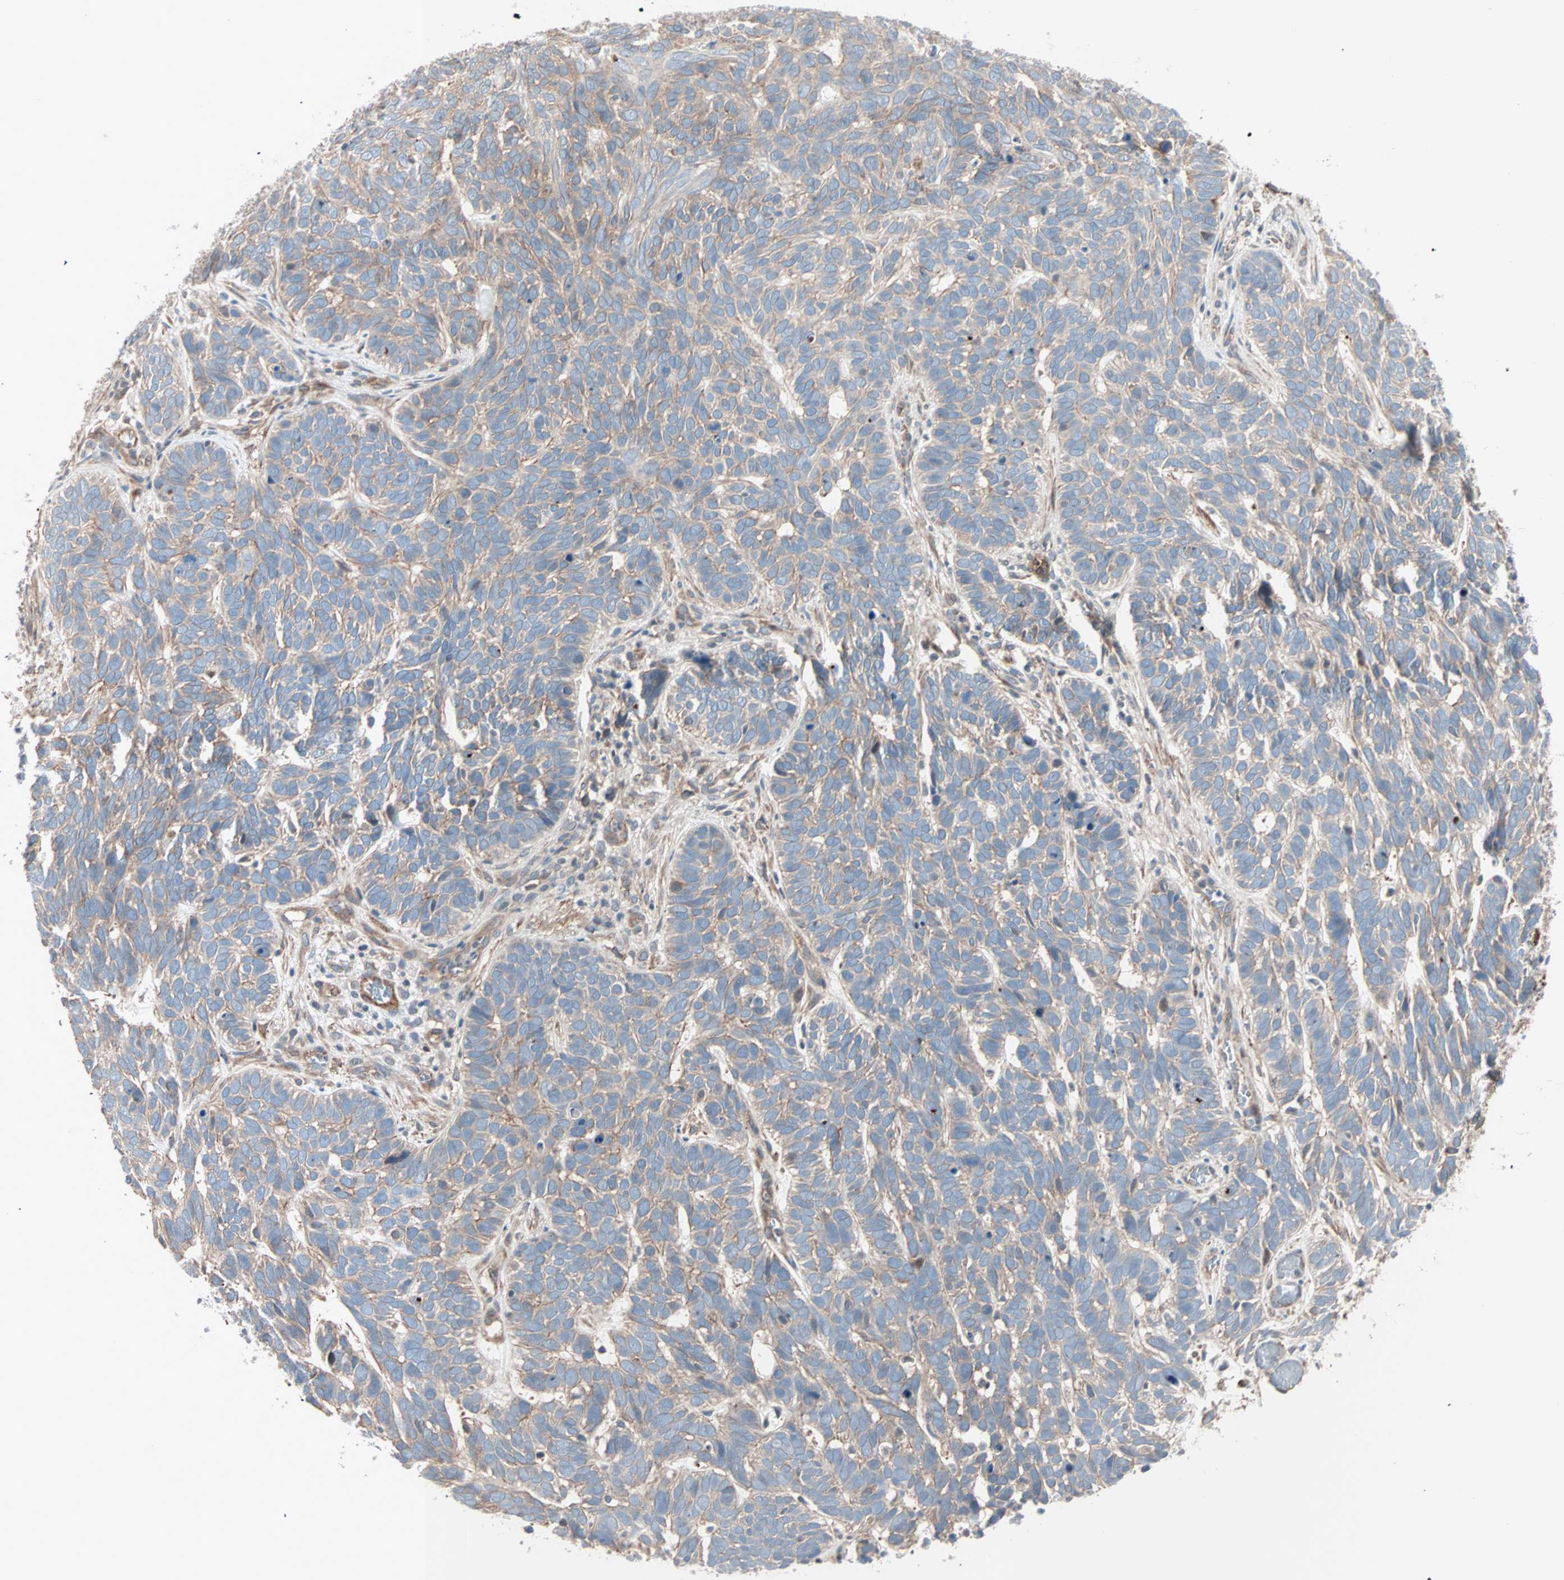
{"staining": {"intensity": "weak", "quantity": ">75%", "location": "cytoplasmic/membranous"}, "tissue": "skin cancer", "cell_type": "Tumor cells", "image_type": "cancer", "snomed": [{"axis": "morphology", "description": "Basal cell carcinoma"}, {"axis": "topography", "description": "Skin"}], "caption": "Protein expression analysis of human basal cell carcinoma (skin) reveals weak cytoplasmic/membranous staining in about >75% of tumor cells. The protein is stained brown, and the nuclei are stained in blue (DAB IHC with brightfield microscopy, high magnification).", "gene": "ALG5", "patient": {"sex": "male", "age": 87}}